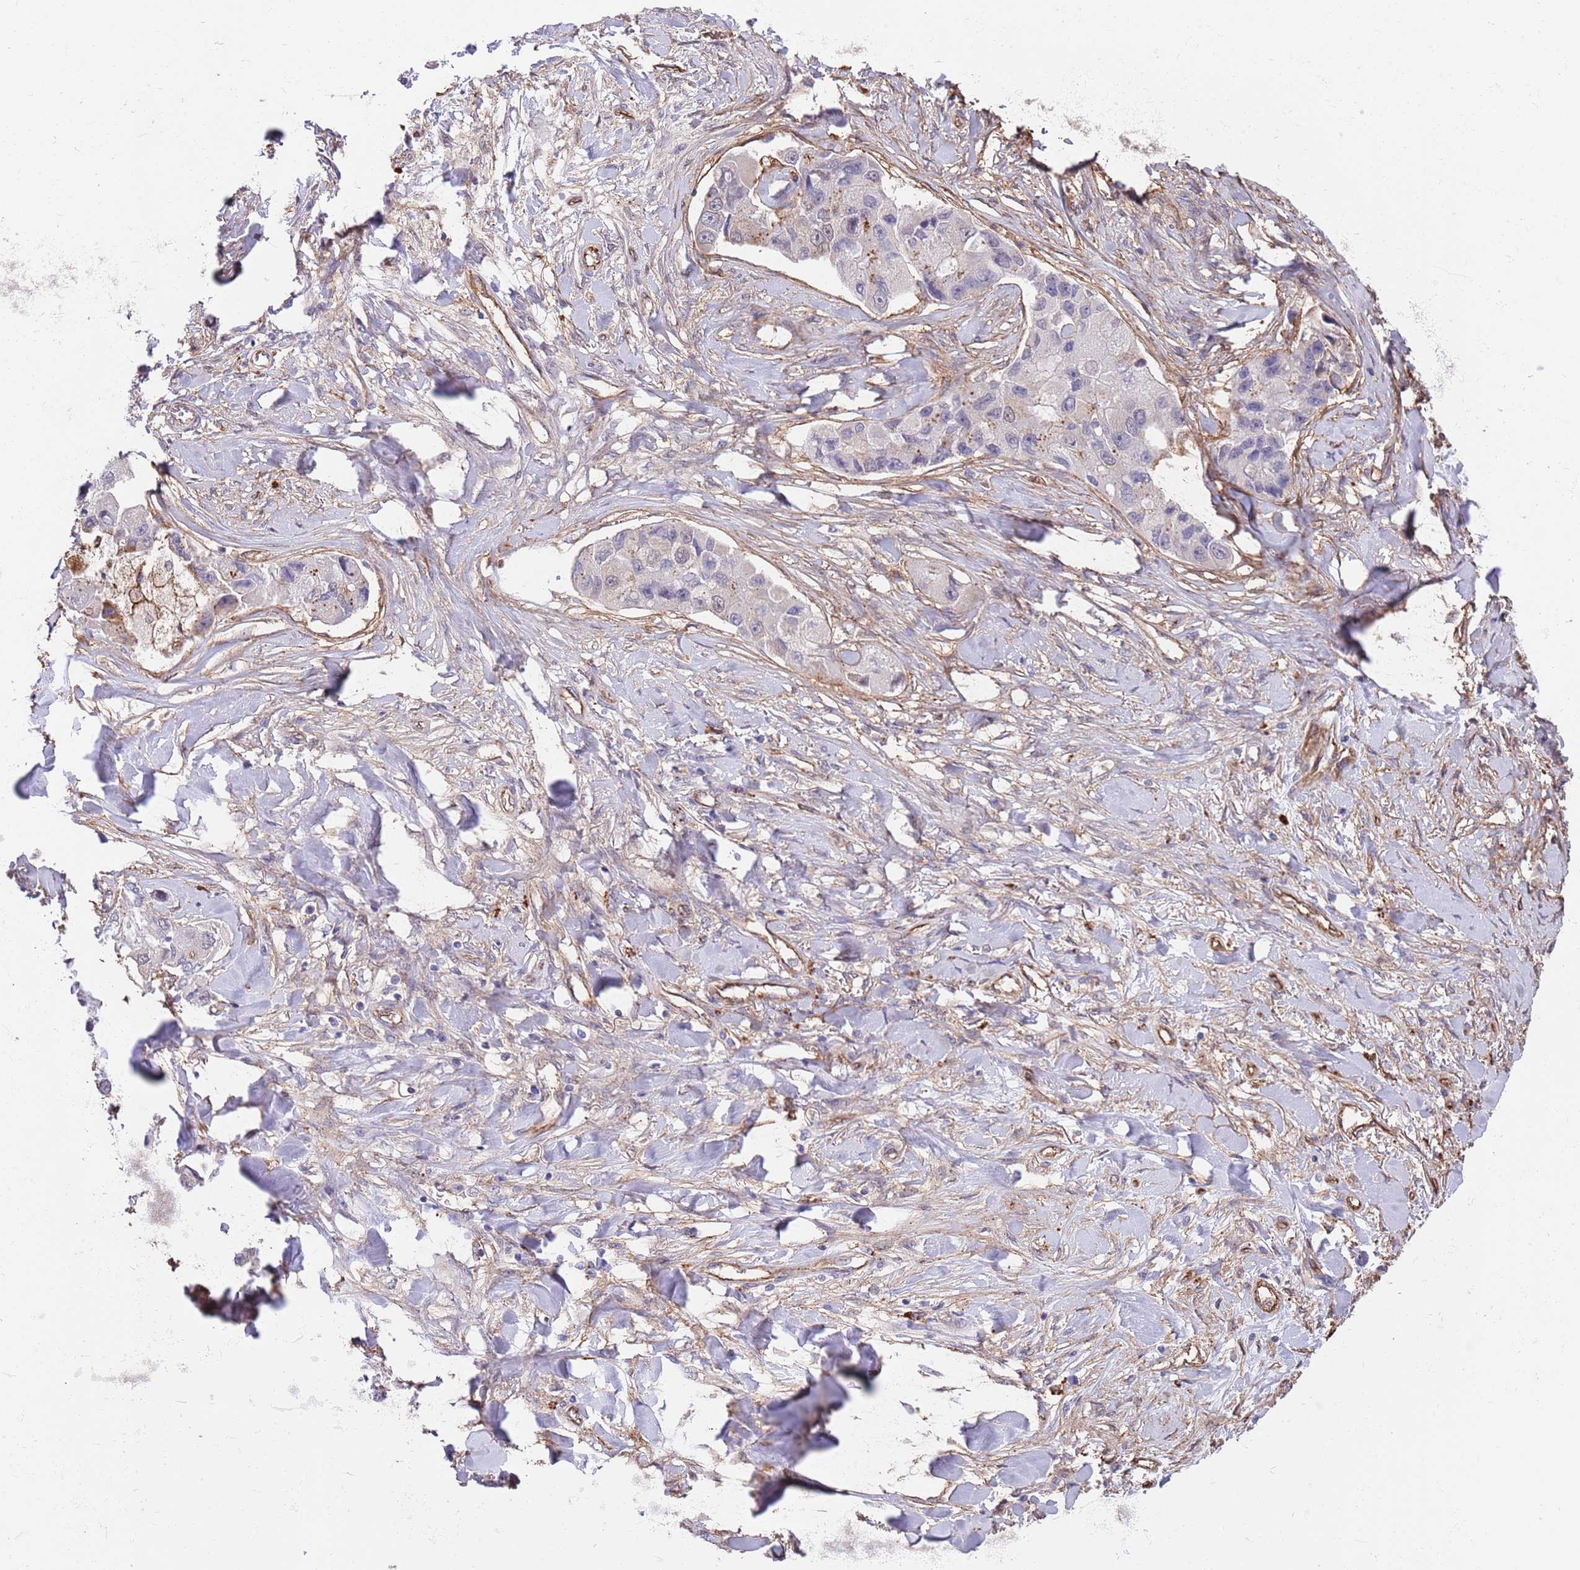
{"staining": {"intensity": "weak", "quantity": "<25%", "location": "cytoplasmic/membranous"}, "tissue": "lung cancer", "cell_type": "Tumor cells", "image_type": "cancer", "snomed": [{"axis": "morphology", "description": "Adenocarcinoma, NOS"}, {"axis": "topography", "description": "Lung"}], "caption": "Immunohistochemistry (IHC) image of adenocarcinoma (lung) stained for a protein (brown), which exhibits no staining in tumor cells.", "gene": "BPNT1", "patient": {"sex": "female", "age": 54}}